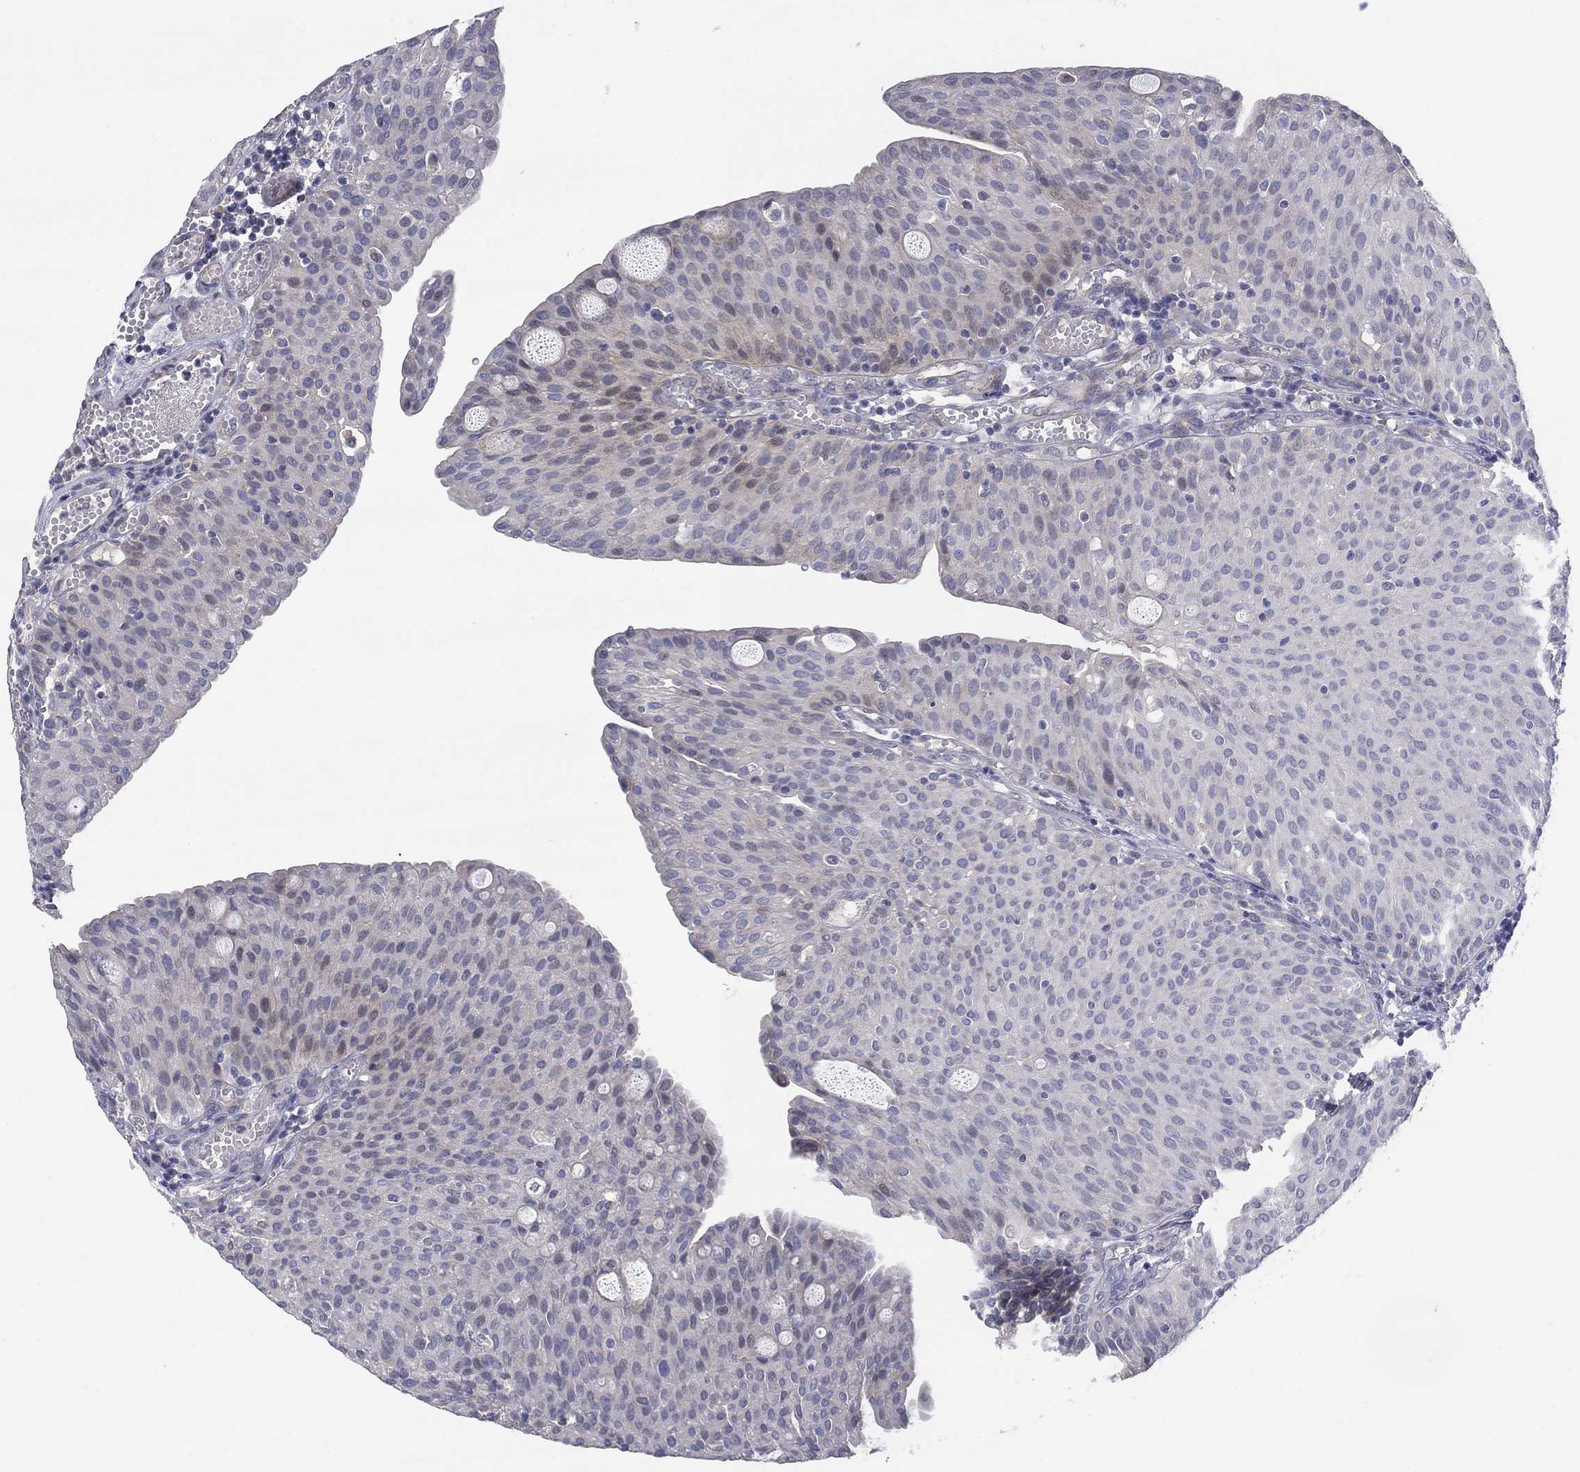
{"staining": {"intensity": "negative", "quantity": "none", "location": "none"}, "tissue": "urothelial cancer", "cell_type": "Tumor cells", "image_type": "cancer", "snomed": [{"axis": "morphology", "description": "Urothelial carcinoma, Low grade"}, {"axis": "topography", "description": "Urinary bladder"}], "caption": "The immunohistochemistry histopathology image has no significant expression in tumor cells of urothelial cancer tissue.", "gene": "AMN1", "patient": {"sex": "male", "age": 54}}